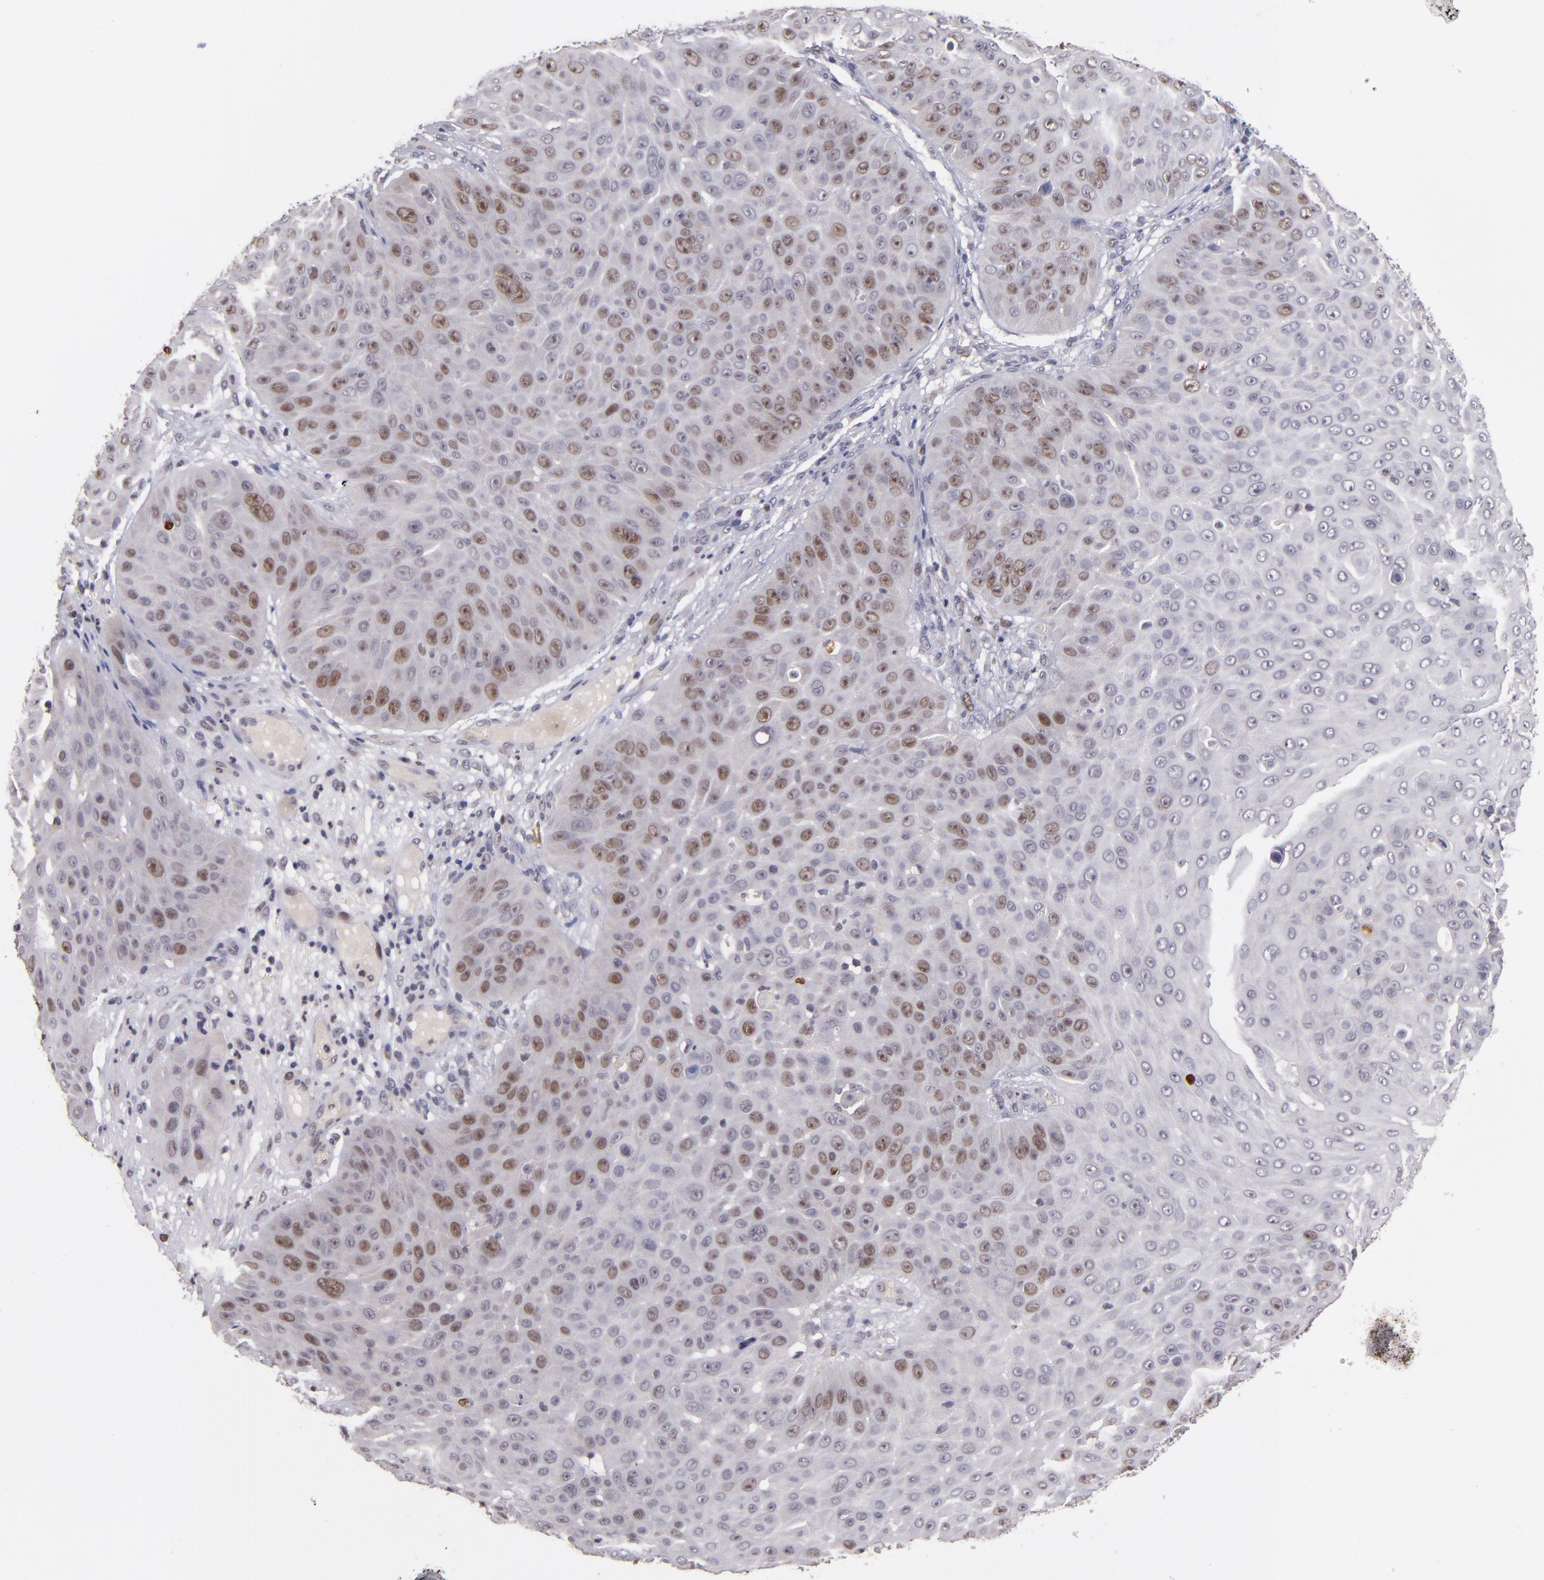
{"staining": {"intensity": "moderate", "quantity": "25%-75%", "location": "nuclear"}, "tissue": "skin cancer", "cell_type": "Tumor cells", "image_type": "cancer", "snomed": [{"axis": "morphology", "description": "Squamous cell carcinoma, NOS"}, {"axis": "topography", "description": "Skin"}], "caption": "Immunohistochemistry (IHC) of skin cancer demonstrates medium levels of moderate nuclear expression in about 25%-75% of tumor cells. Ihc stains the protein of interest in brown and the nuclei are stained blue.", "gene": "CDC7", "patient": {"sex": "male", "age": 82}}